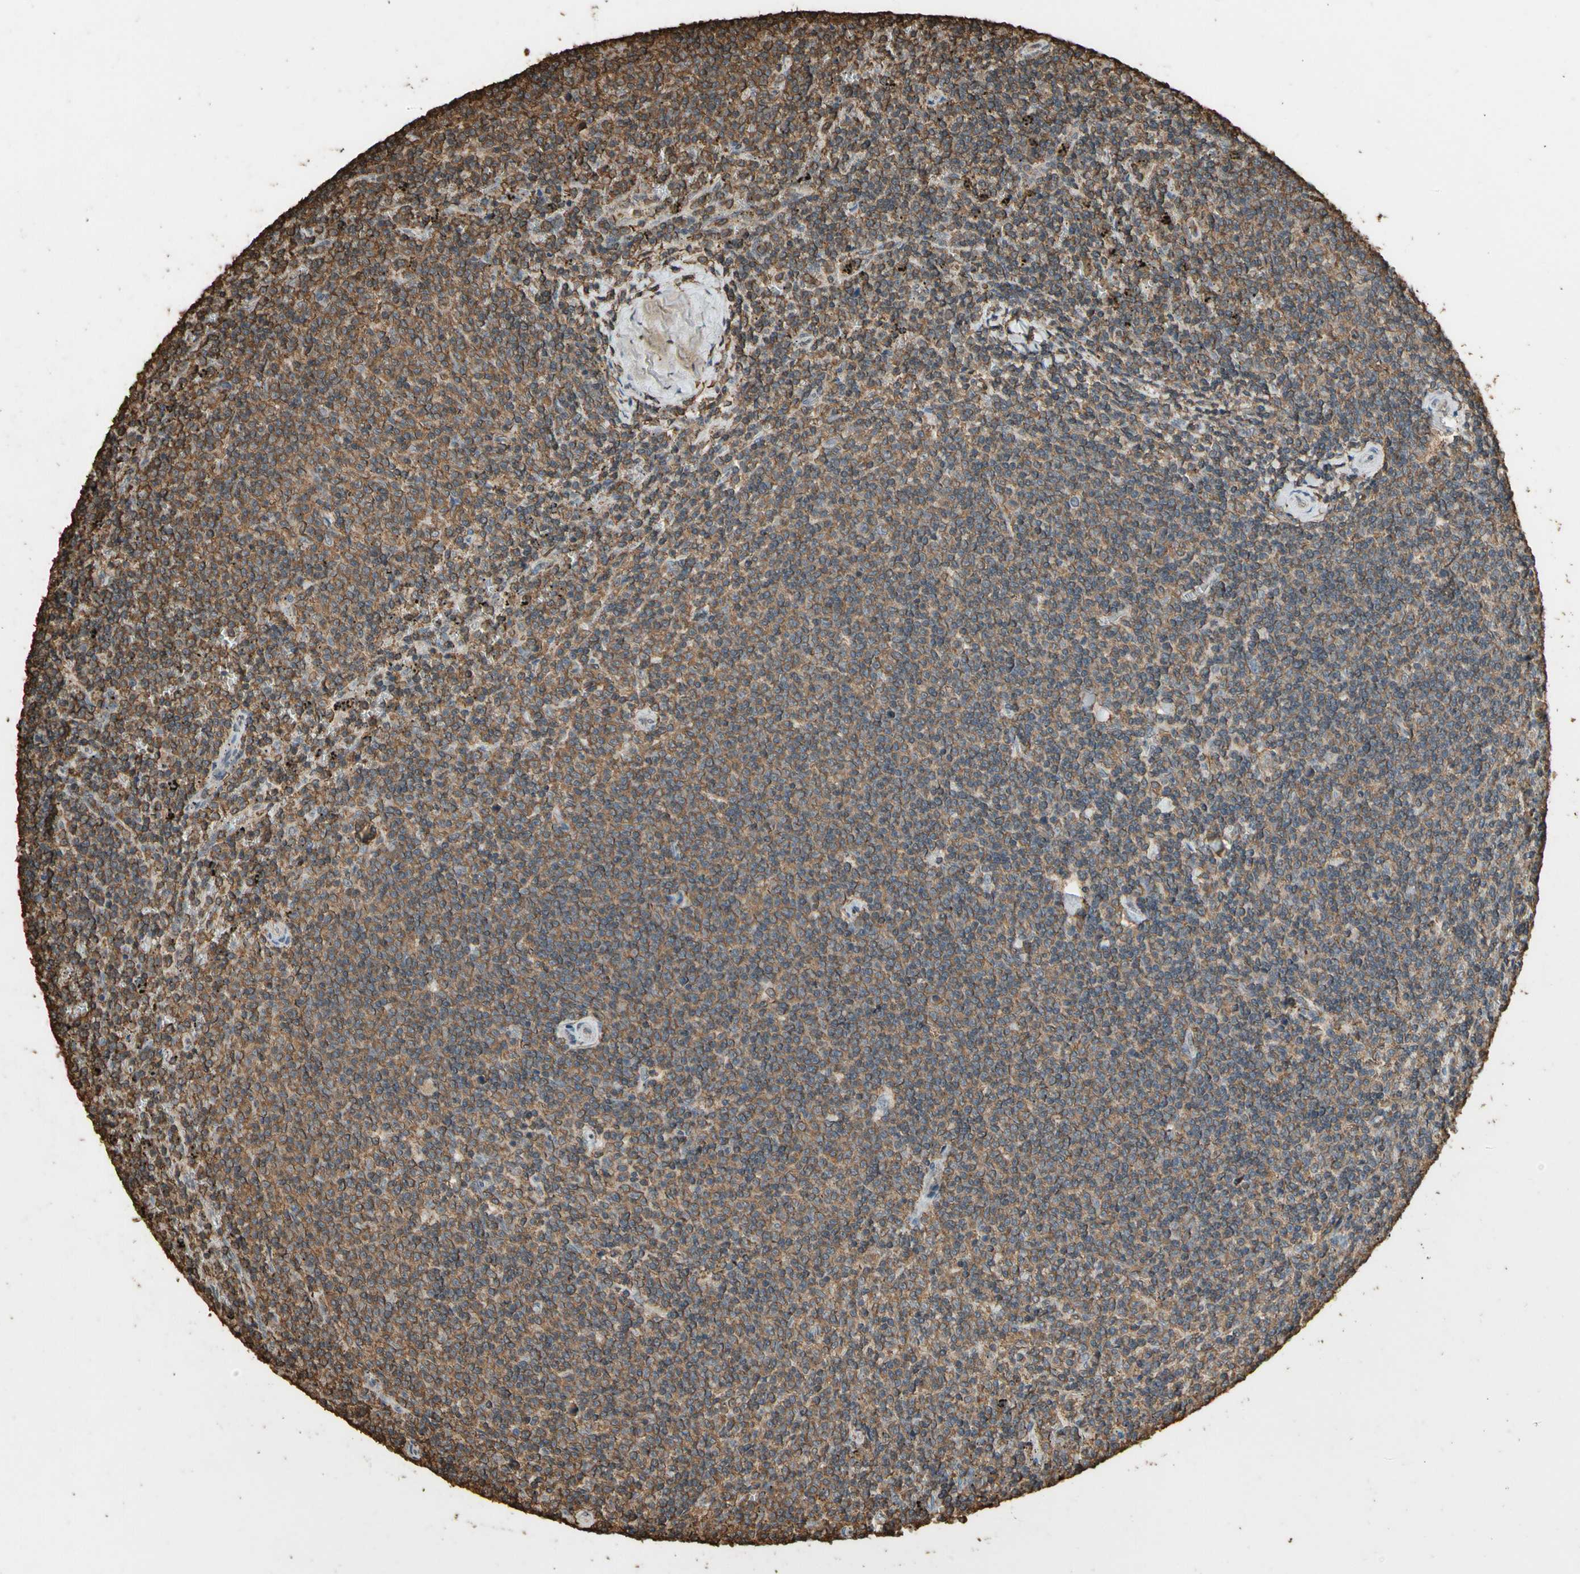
{"staining": {"intensity": "moderate", "quantity": ">75%", "location": "cytoplasmic/membranous"}, "tissue": "lymphoma", "cell_type": "Tumor cells", "image_type": "cancer", "snomed": [{"axis": "morphology", "description": "Malignant lymphoma, non-Hodgkin's type, Low grade"}, {"axis": "topography", "description": "Spleen"}], "caption": "Protein staining shows moderate cytoplasmic/membranous positivity in about >75% of tumor cells in malignant lymphoma, non-Hodgkin's type (low-grade). The staining was performed using DAB (3,3'-diaminobenzidine) to visualize the protein expression in brown, while the nuclei were stained in blue with hematoxylin (Magnification: 20x).", "gene": "TNFSF13B", "patient": {"sex": "female", "age": 50}}